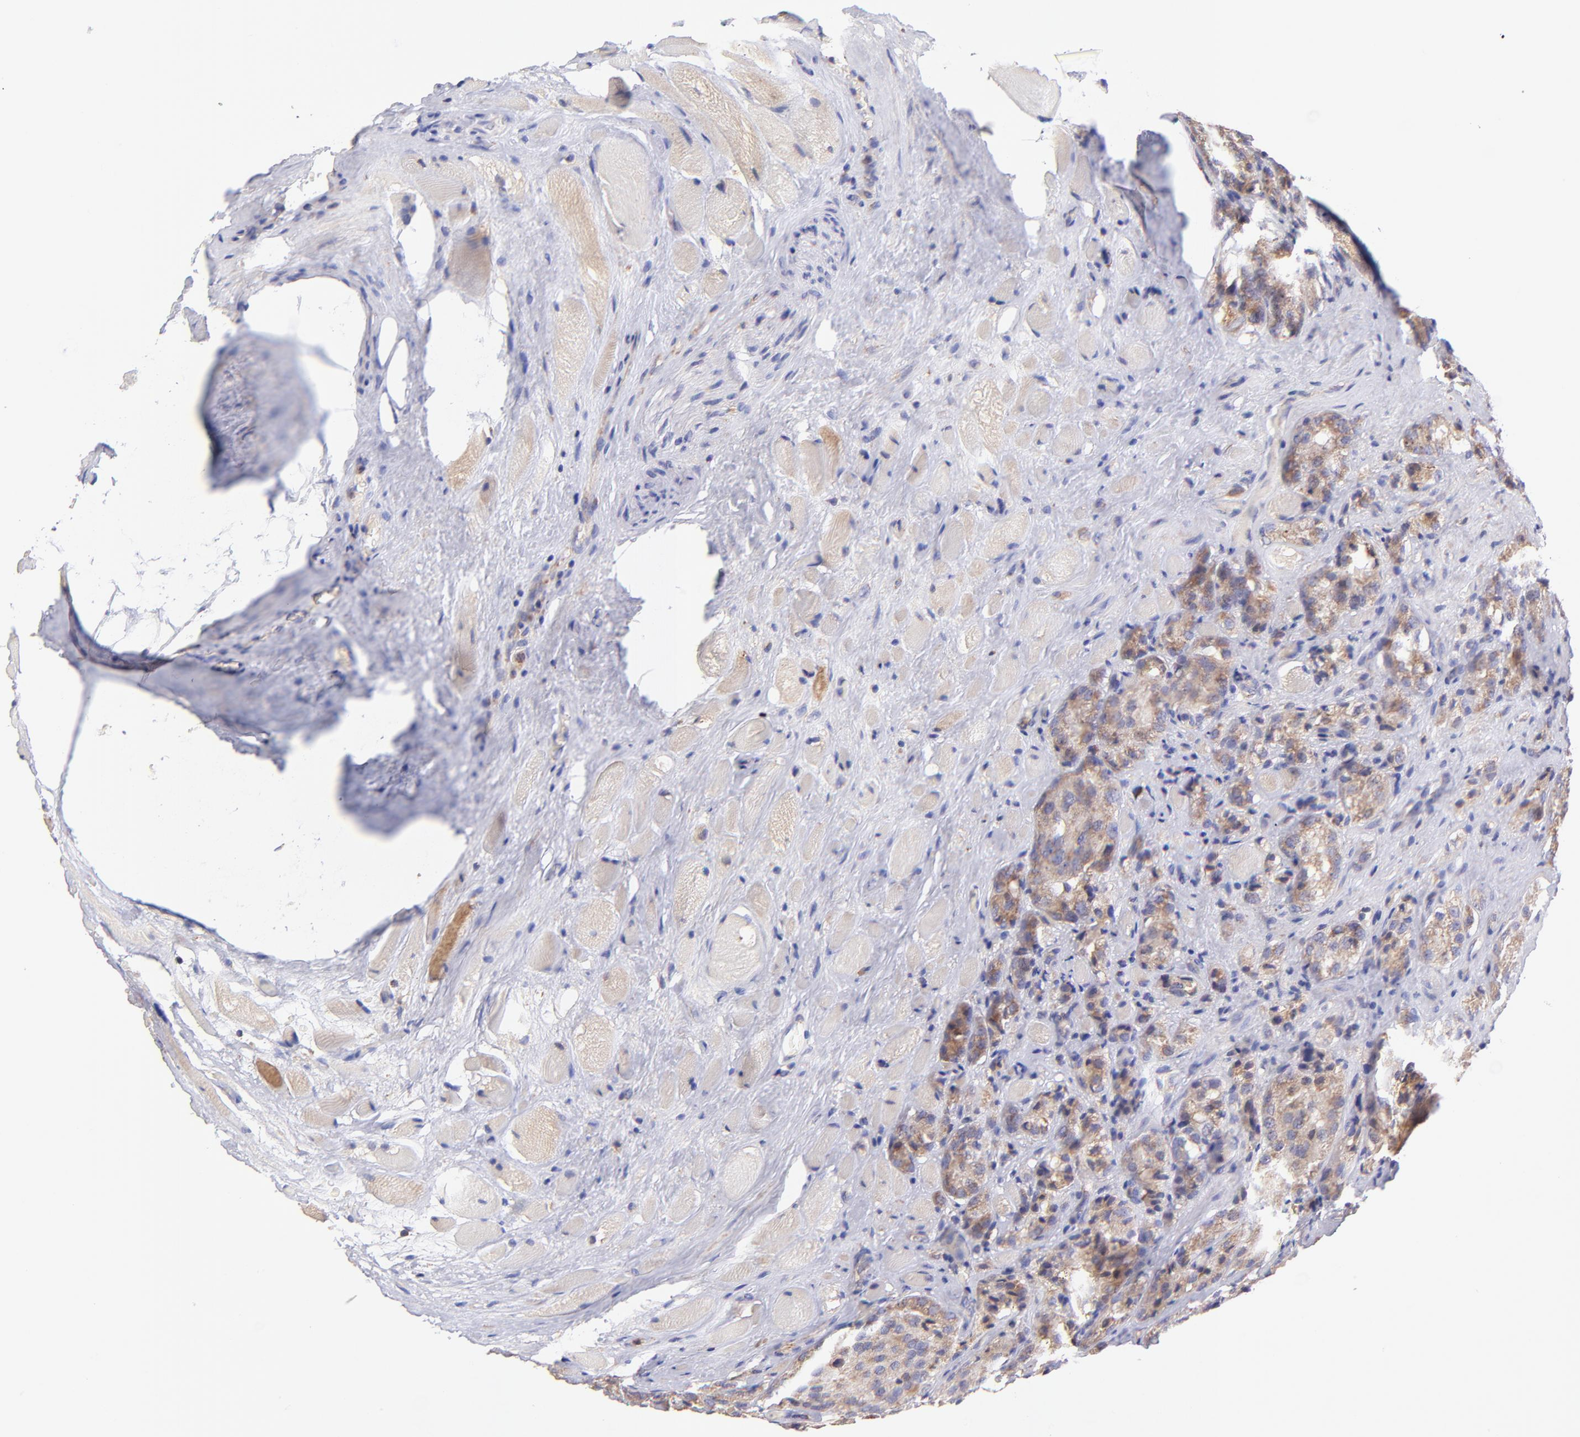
{"staining": {"intensity": "weak", "quantity": ">75%", "location": "cytoplasmic/membranous"}, "tissue": "prostate cancer", "cell_type": "Tumor cells", "image_type": "cancer", "snomed": [{"axis": "morphology", "description": "Adenocarcinoma, Medium grade"}, {"axis": "topography", "description": "Prostate"}], "caption": "Brown immunohistochemical staining in medium-grade adenocarcinoma (prostate) shows weak cytoplasmic/membranous positivity in approximately >75% of tumor cells. (Brightfield microscopy of DAB IHC at high magnification).", "gene": "PREX1", "patient": {"sex": "male", "age": 60}}